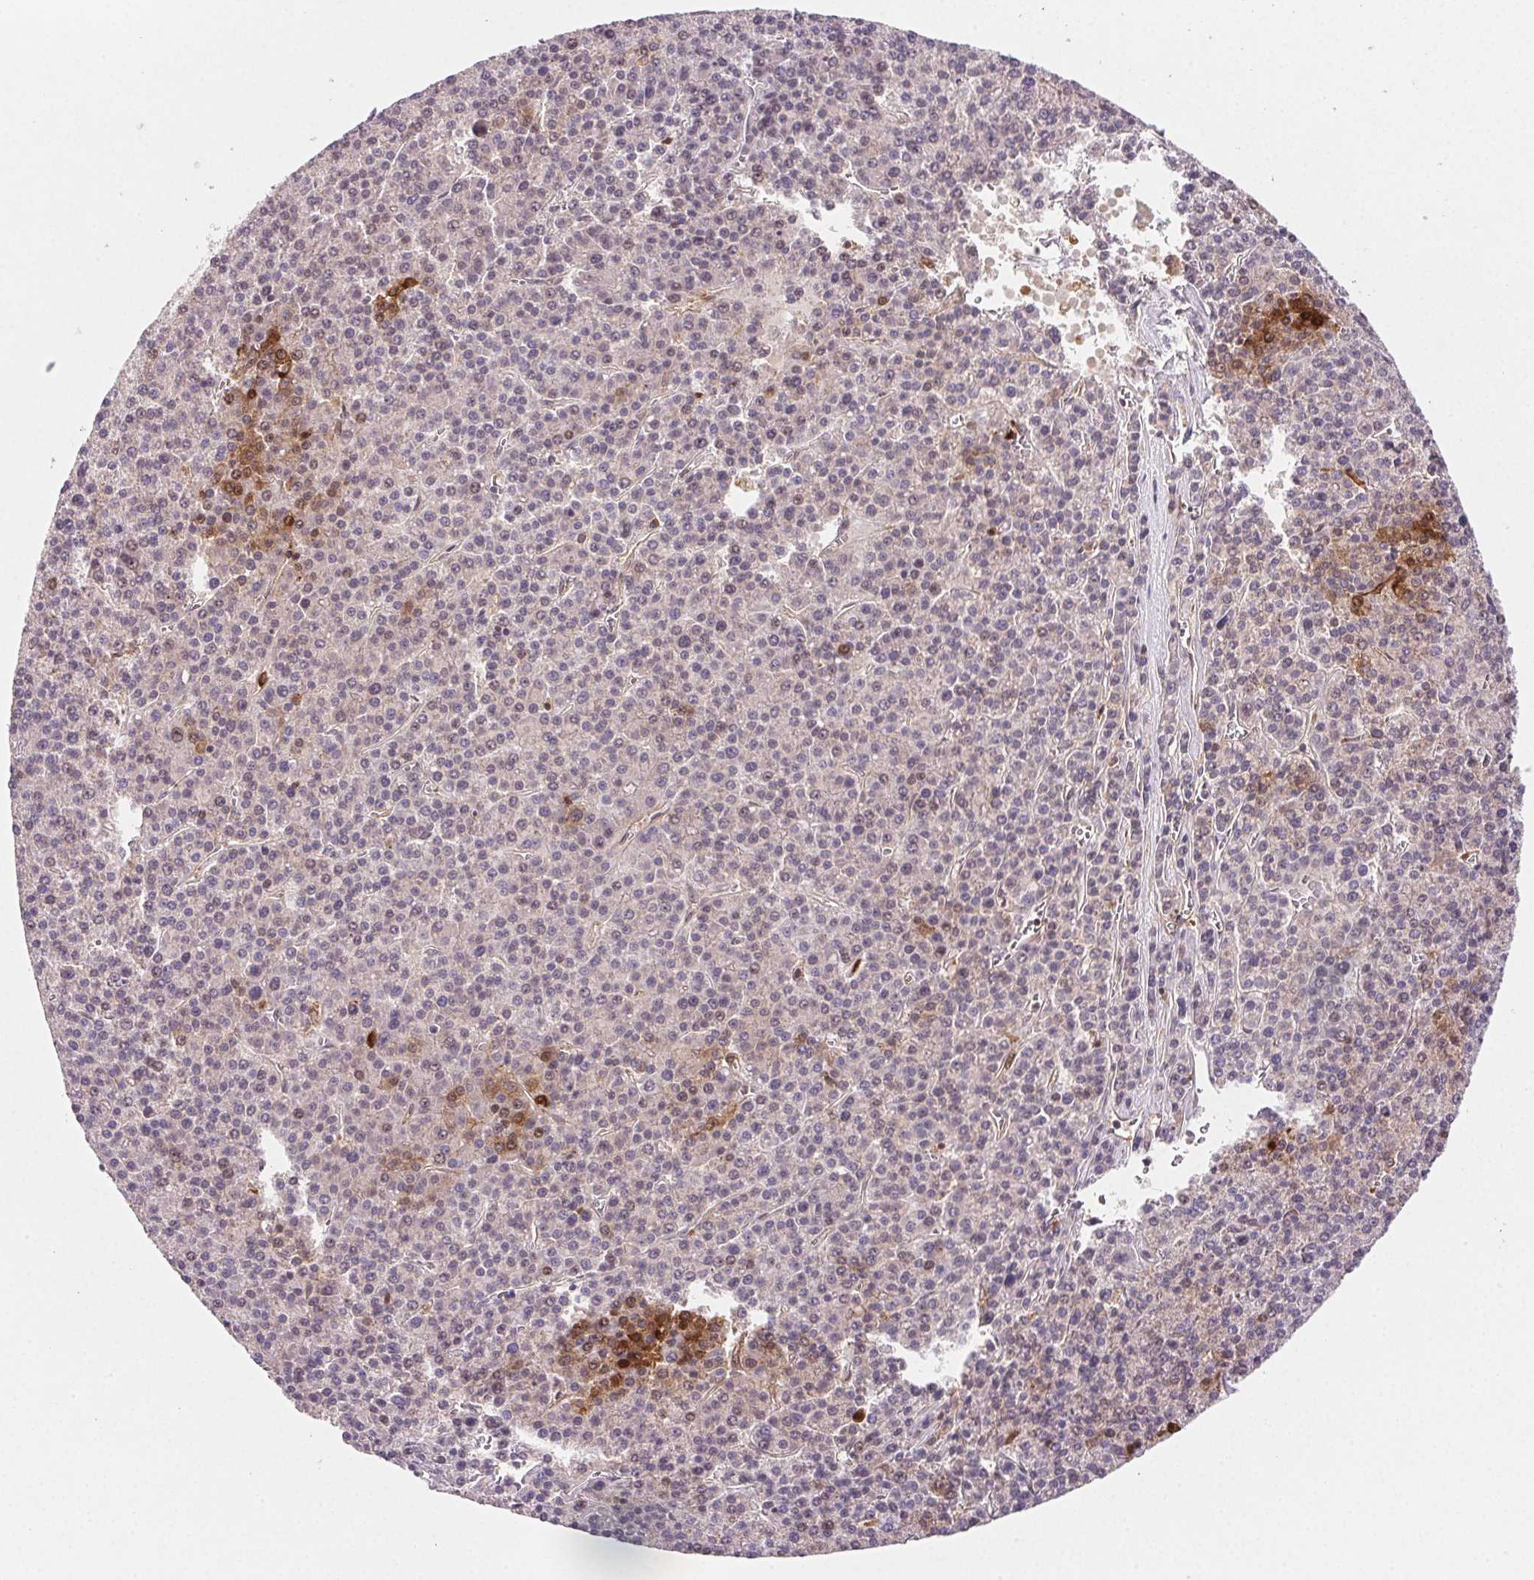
{"staining": {"intensity": "strong", "quantity": "<25%", "location": "cytoplasmic/membranous"}, "tissue": "liver cancer", "cell_type": "Tumor cells", "image_type": "cancer", "snomed": [{"axis": "morphology", "description": "Carcinoma, Hepatocellular, NOS"}, {"axis": "topography", "description": "Liver"}], "caption": "There is medium levels of strong cytoplasmic/membranous expression in tumor cells of liver hepatocellular carcinoma, as demonstrated by immunohistochemical staining (brown color).", "gene": "GBP1", "patient": {"sex": "female", "age": 58}}